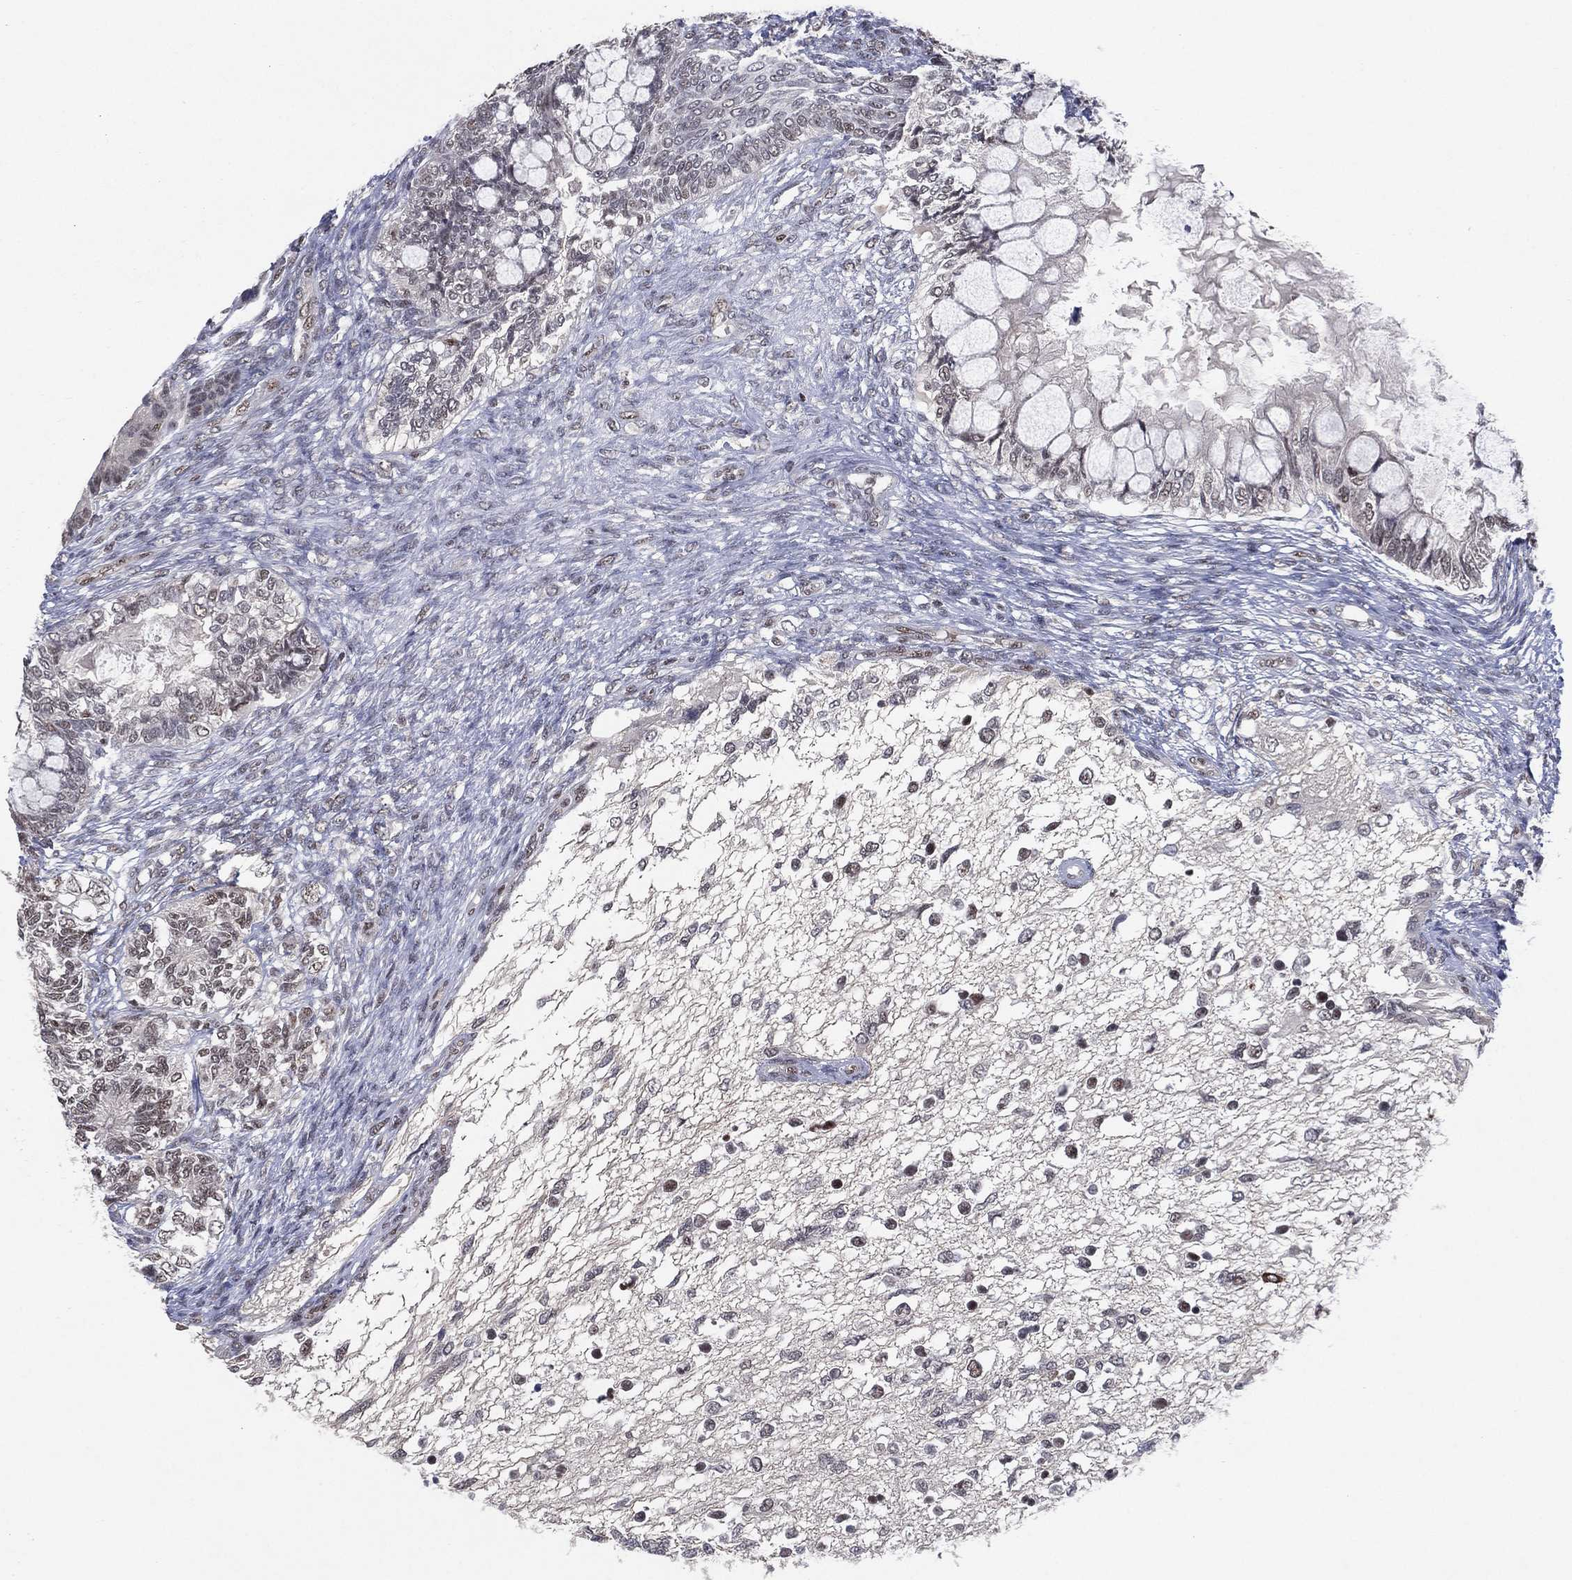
{"staining": {"intensity": "moderate", "quantity": "25%-75%", "location": "nuclear"}, "tissue": "testis cancer", "cell_type": "Tumor cells", "image_type": "cancer", "snomed": [{"axis": "morphology", "description": "Seminoma, NOS"}, {"axis": "morphology", "description": "Carcinoma, Embryonal, NOS"}, {"axis": "topography", "description": "Testis"}], "caption": "Approximately 25%-75% of tumor cells in testis cancer (seminoma) demonstrate moderate nuclear protein positivity as visualized by brown immunohistochemical staining.", "gene": "DGCR8", "patient": {"sex": "male", "age": 41}}